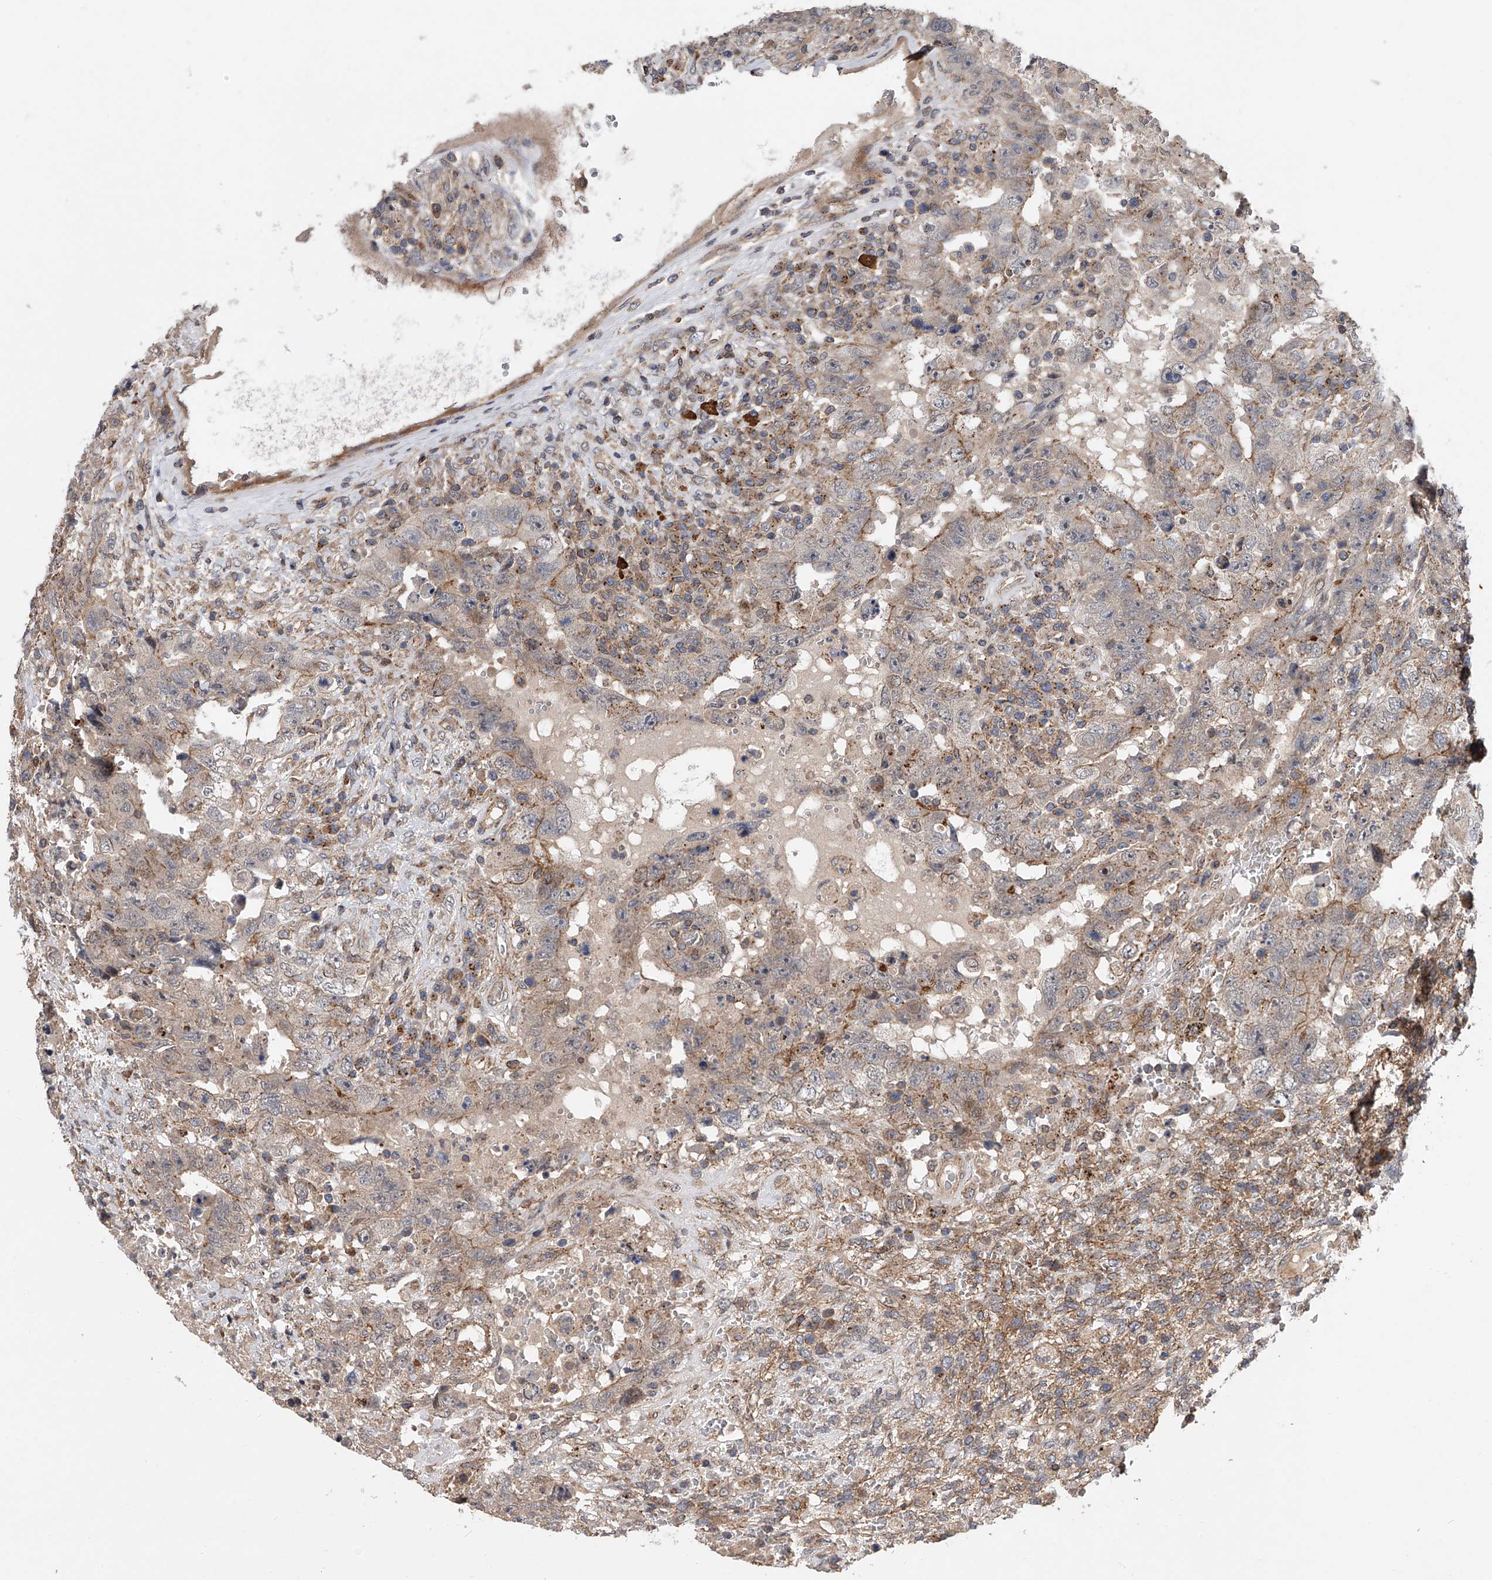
{"staining": {"intensity": "weak", "quantity": "25%-75%", "location": "cytoplasmic/membranous"}, "tissue": "testis cancer", "cell_type": "Tumor cells", "image_type": "cancer", "snomed": [{"axis": "morphology", "description": "Carcinoma, Embryonal, NOS"}, {"axis": "topography", "description": "Testis"}], "caption": "Testis cancer (embryonal carcinoma) stained for a protein exhibits weak cytoplasmic/membranous positivity in tumor cells. The staining was performed using DAB (3,3'-diaminobenzidine), with brown indicating positive protein expression. Nuclei are stained blue with hematoxylin.", "gene": "USP47", "patient": {"sex": "male", "age": 26}}